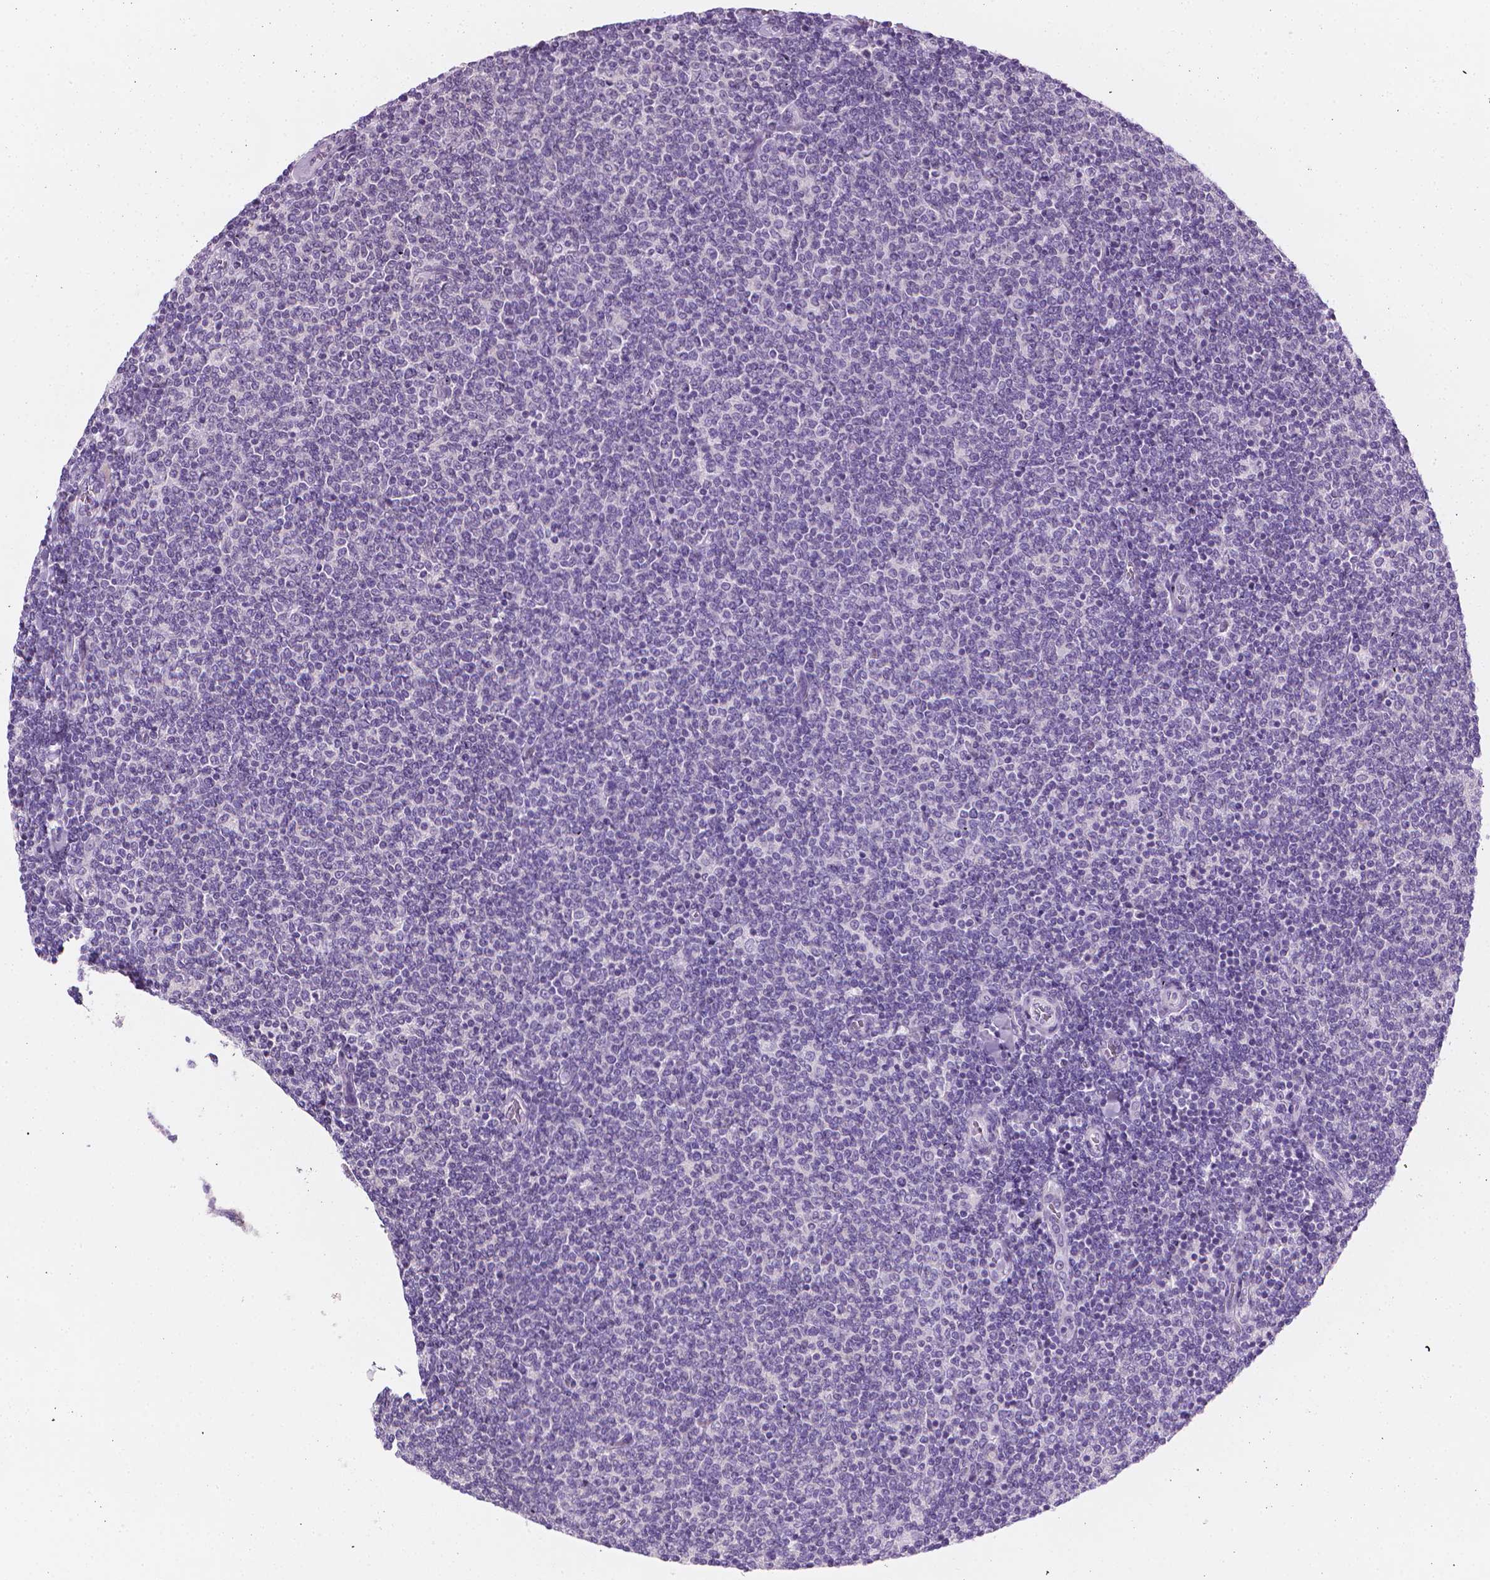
{"staining": {"intensity": "negative", "quantity": "none", "location": "none"}, "tissue": "lymphoma", "cell_type": "Tumor cells", "image_type": "cancer", "snomed": [{"axis": "morphology", "description": "Malignant lymphoma, non-Hodgkin's type, Low grade"}, {"axis": "topography", "description": "Lymph node"}], "caption": "There is no significant expression in tumor cells of low-grade malignant lymphoma, non-Hodgkin's type.", "gene": "DCAF8L1", "patient": {"sex": "male", "age": 52}}